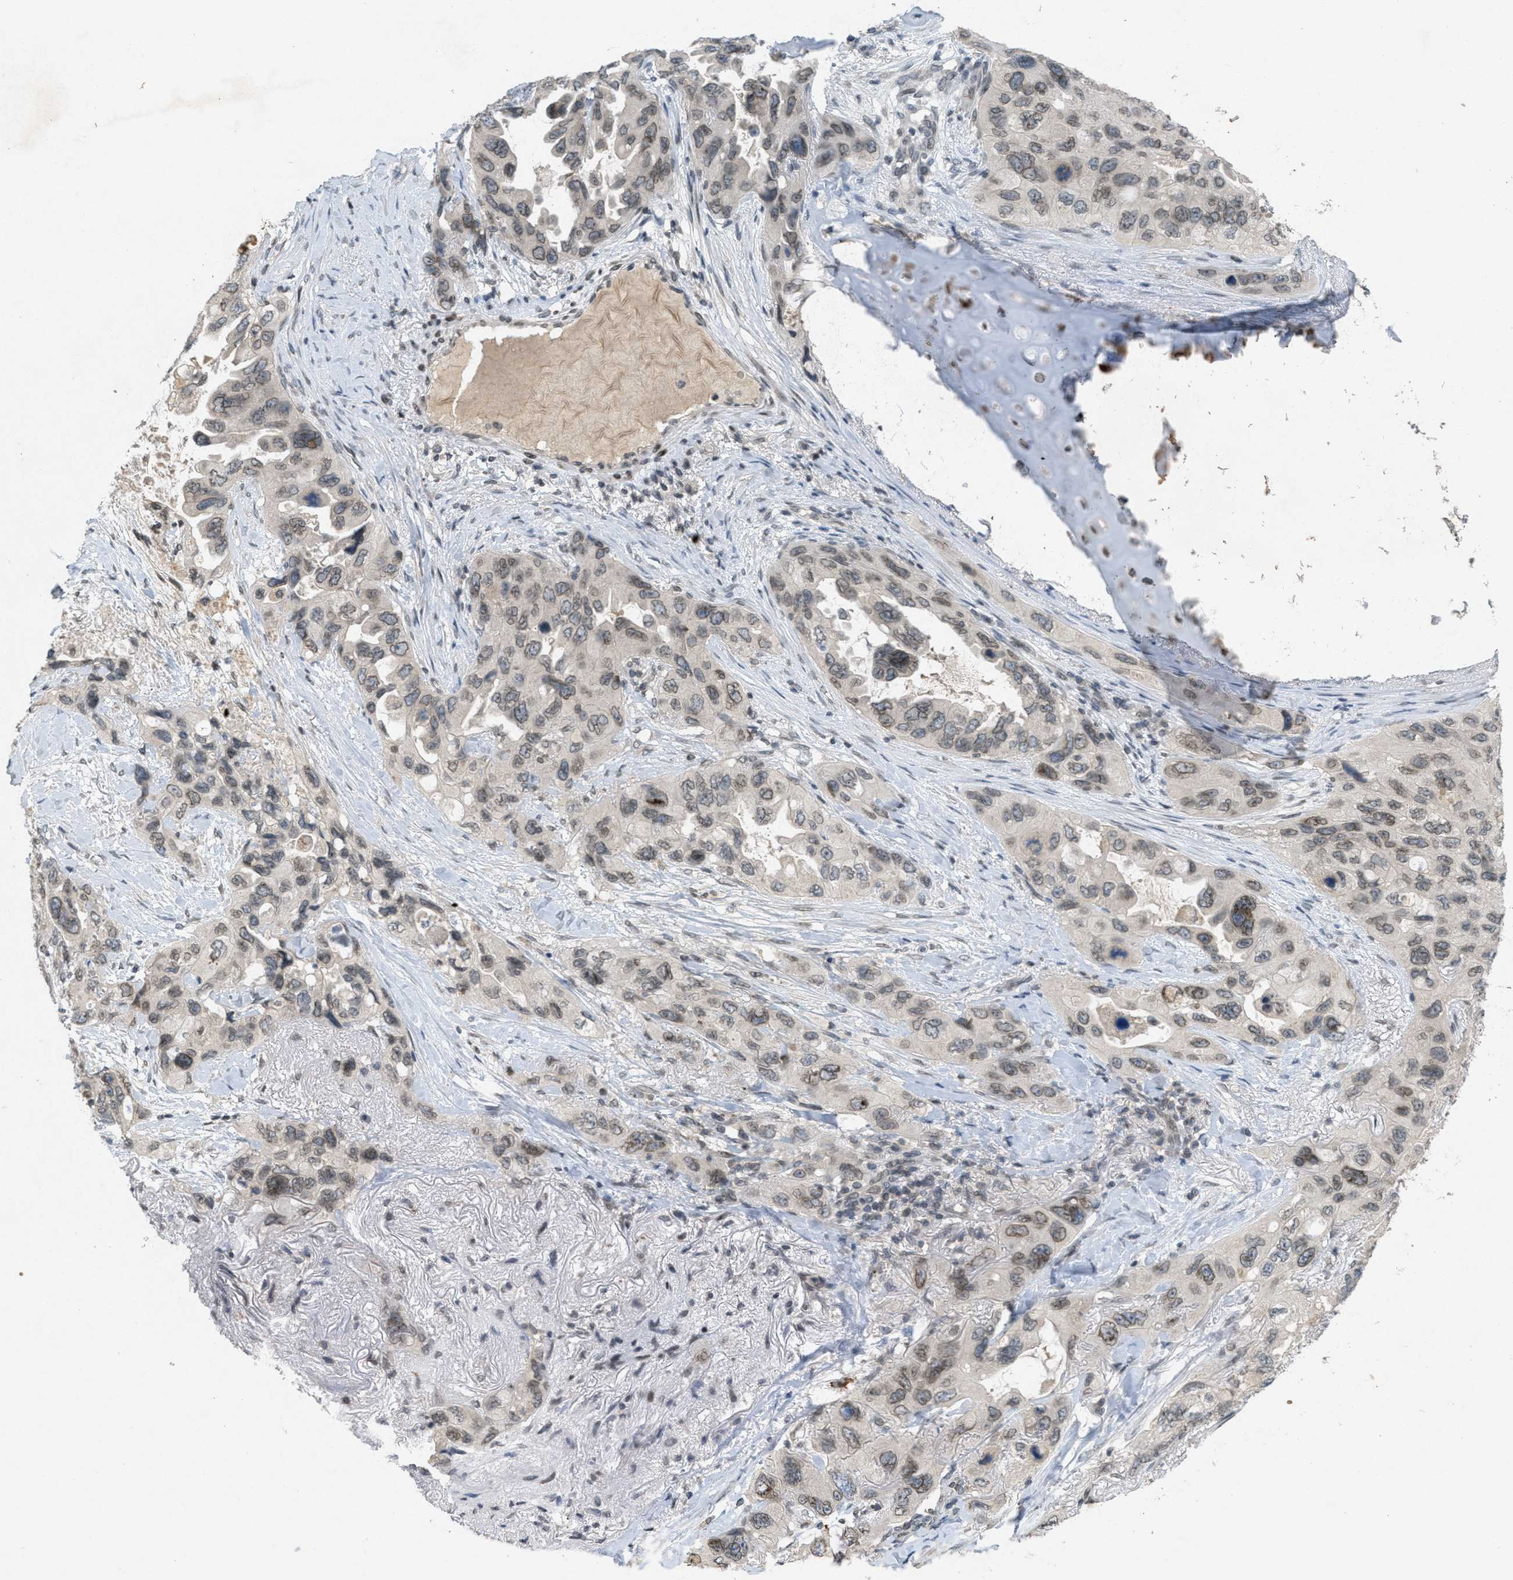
{"staining": {"intensity": "weak", "quantity": "25%-75%", "location": "cytoplasmic/membranous,nuclear"}, "tissue": "lung cancer", "cell_type": "Tumor cells", "image_type": "cancer", "snomed": [{"axis": "morphology", "description": "Squamous cell carcinoma, NOS"}, {"axis": "topography", "description": "Lung"}], "caption": "Human lung cancer stained for a protein (brown) displays weak cytoplasmic/membranous and nuclear positive staining in approximately 25%-75% of tumor cells.", "gene": "ABHD6", "patient": {"sex": "female", "age": 73}}